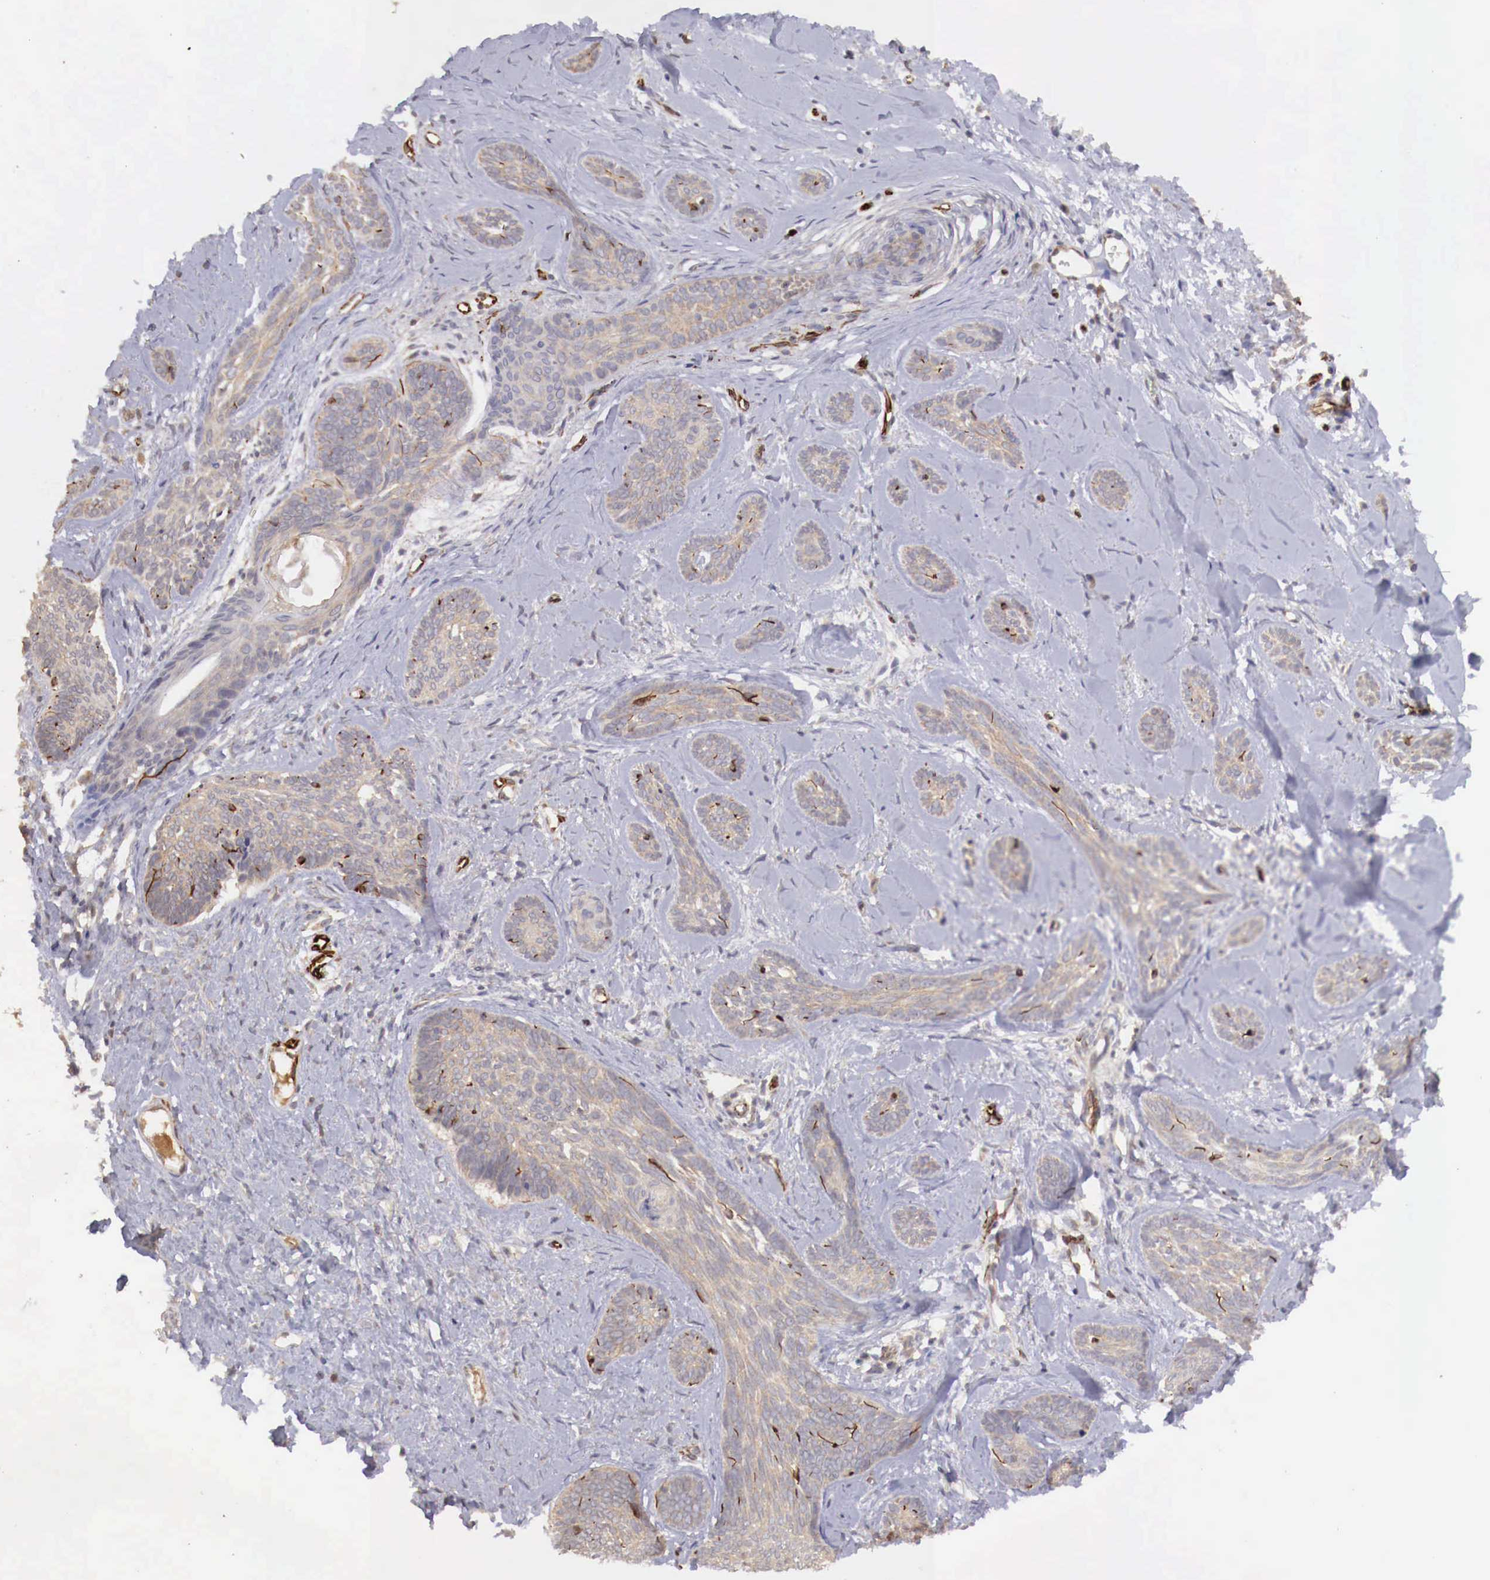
{"staining": {"intensity": "negative", "quantity": "none", "location": "none"}, "tissue": "skin cancer", "cell_type": "Tumor cells", "image_type": "cancer", "snomed": [{"axis": "morphology", "description": "Basal cell carcinoma"}, {"axis": "topography", "description": "Skin"}], "caption": "DAB immunohistochemical staining of skin cancer reveals no significant positivity in tumor cells.", "gene": "WT1", "patient": {"sex": "female", "age": 81}}